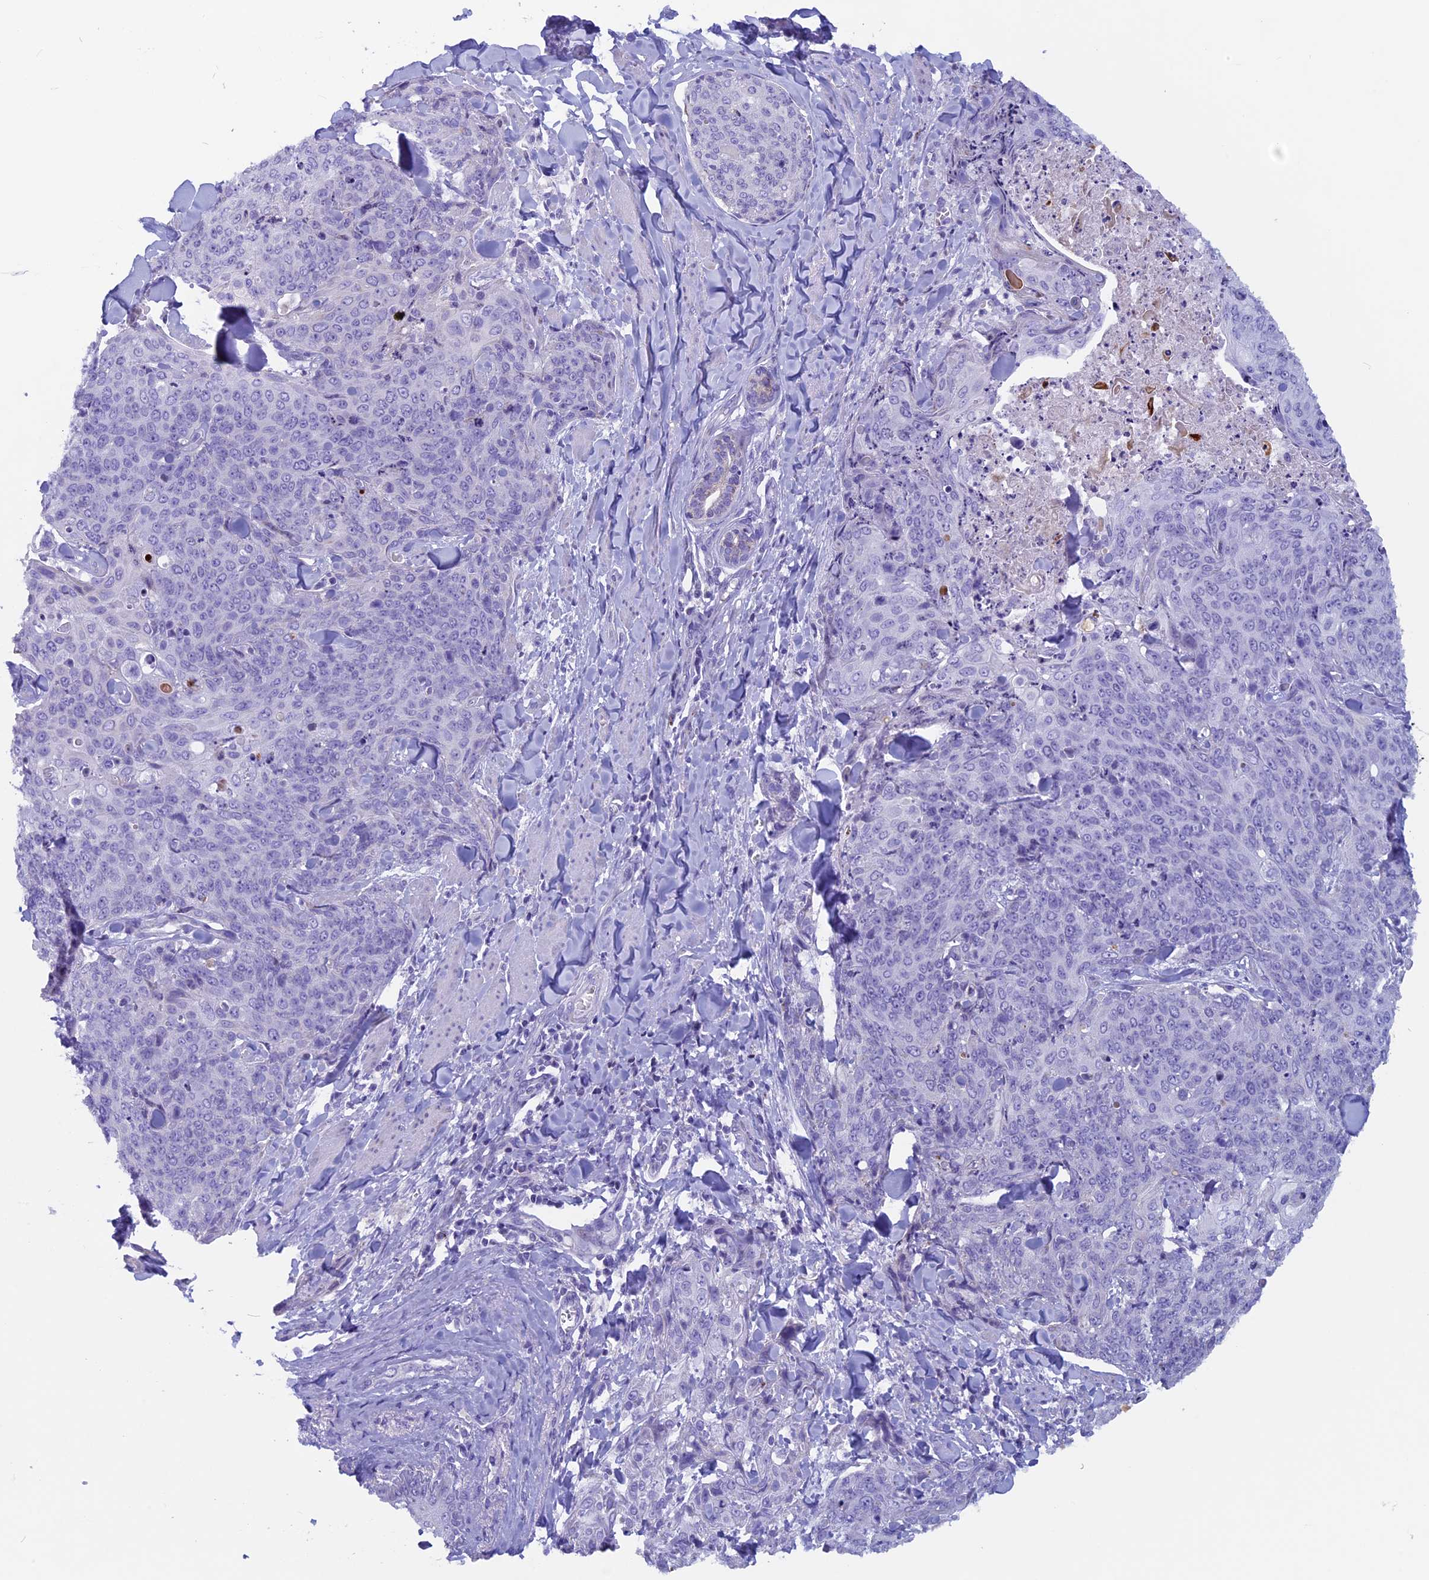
{"staining": {"intensity": "negative", "quantity": "none", "location": "none"}, "tissue": "skin cancer", "cell_type": "Tumor cells", "image_type": "cancer", "snomed": [{"axis": "morphology", "description": "Squamous cell carcinoma, NOS"}, {"axis": "topography", "description": "Skin"}, {"axis": "topography", "description": "Vulva"}], "caption": "Immunohistochemistry (IHC) histopathology image of neoplastic tissue: human skin cancer (squamous cell carcinoma) stained with DAB exhibits no significant protein staining in tumor cells.", "gene": "ZNF563", "patient": {"sex": "female", "age": 85}}